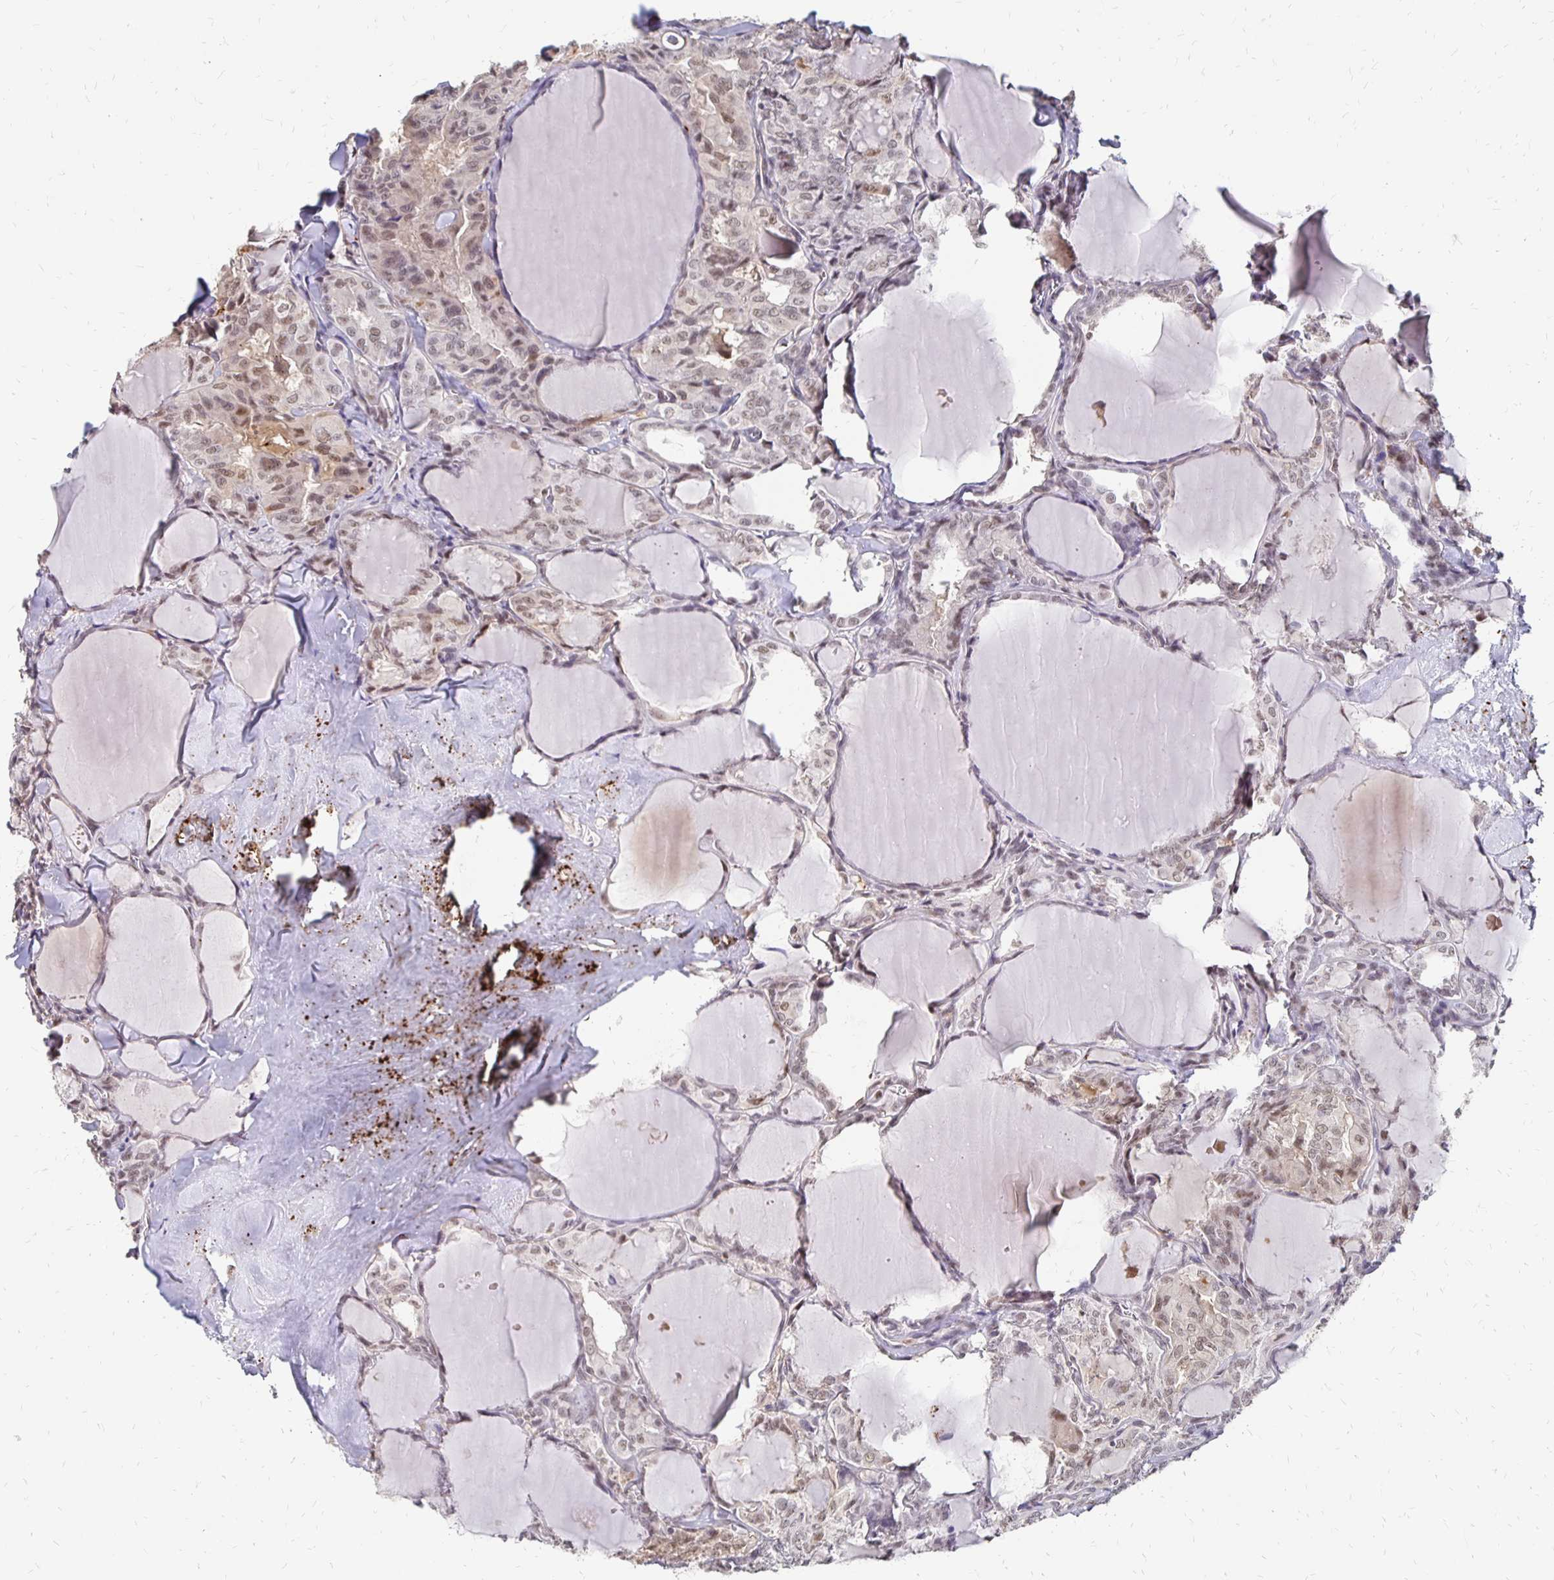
{"staining": {"intensity": "weak", "quantity": "25%-75%", "location": "nuclear"}, "tissue": "thyroid cancer", "cell_type": "Tumor cells", "image_type": "cancer", "snomed": [{"axis": "morphology", "description": "Papillary adenocarcinoma, NOS"}, {"axis": "topography", "description": "Thyroid gland"}], "caption": "Immunohistochemistry (DAB (3,3'-diaminobenzidine)) staining of human papillary adenocarcinoma (thyroid) displays weak nuclear protein positivity in about 25%-75% of tumor cells.", "gene": "CLASRP", "patient": {"sex": "male", "age": 30}}